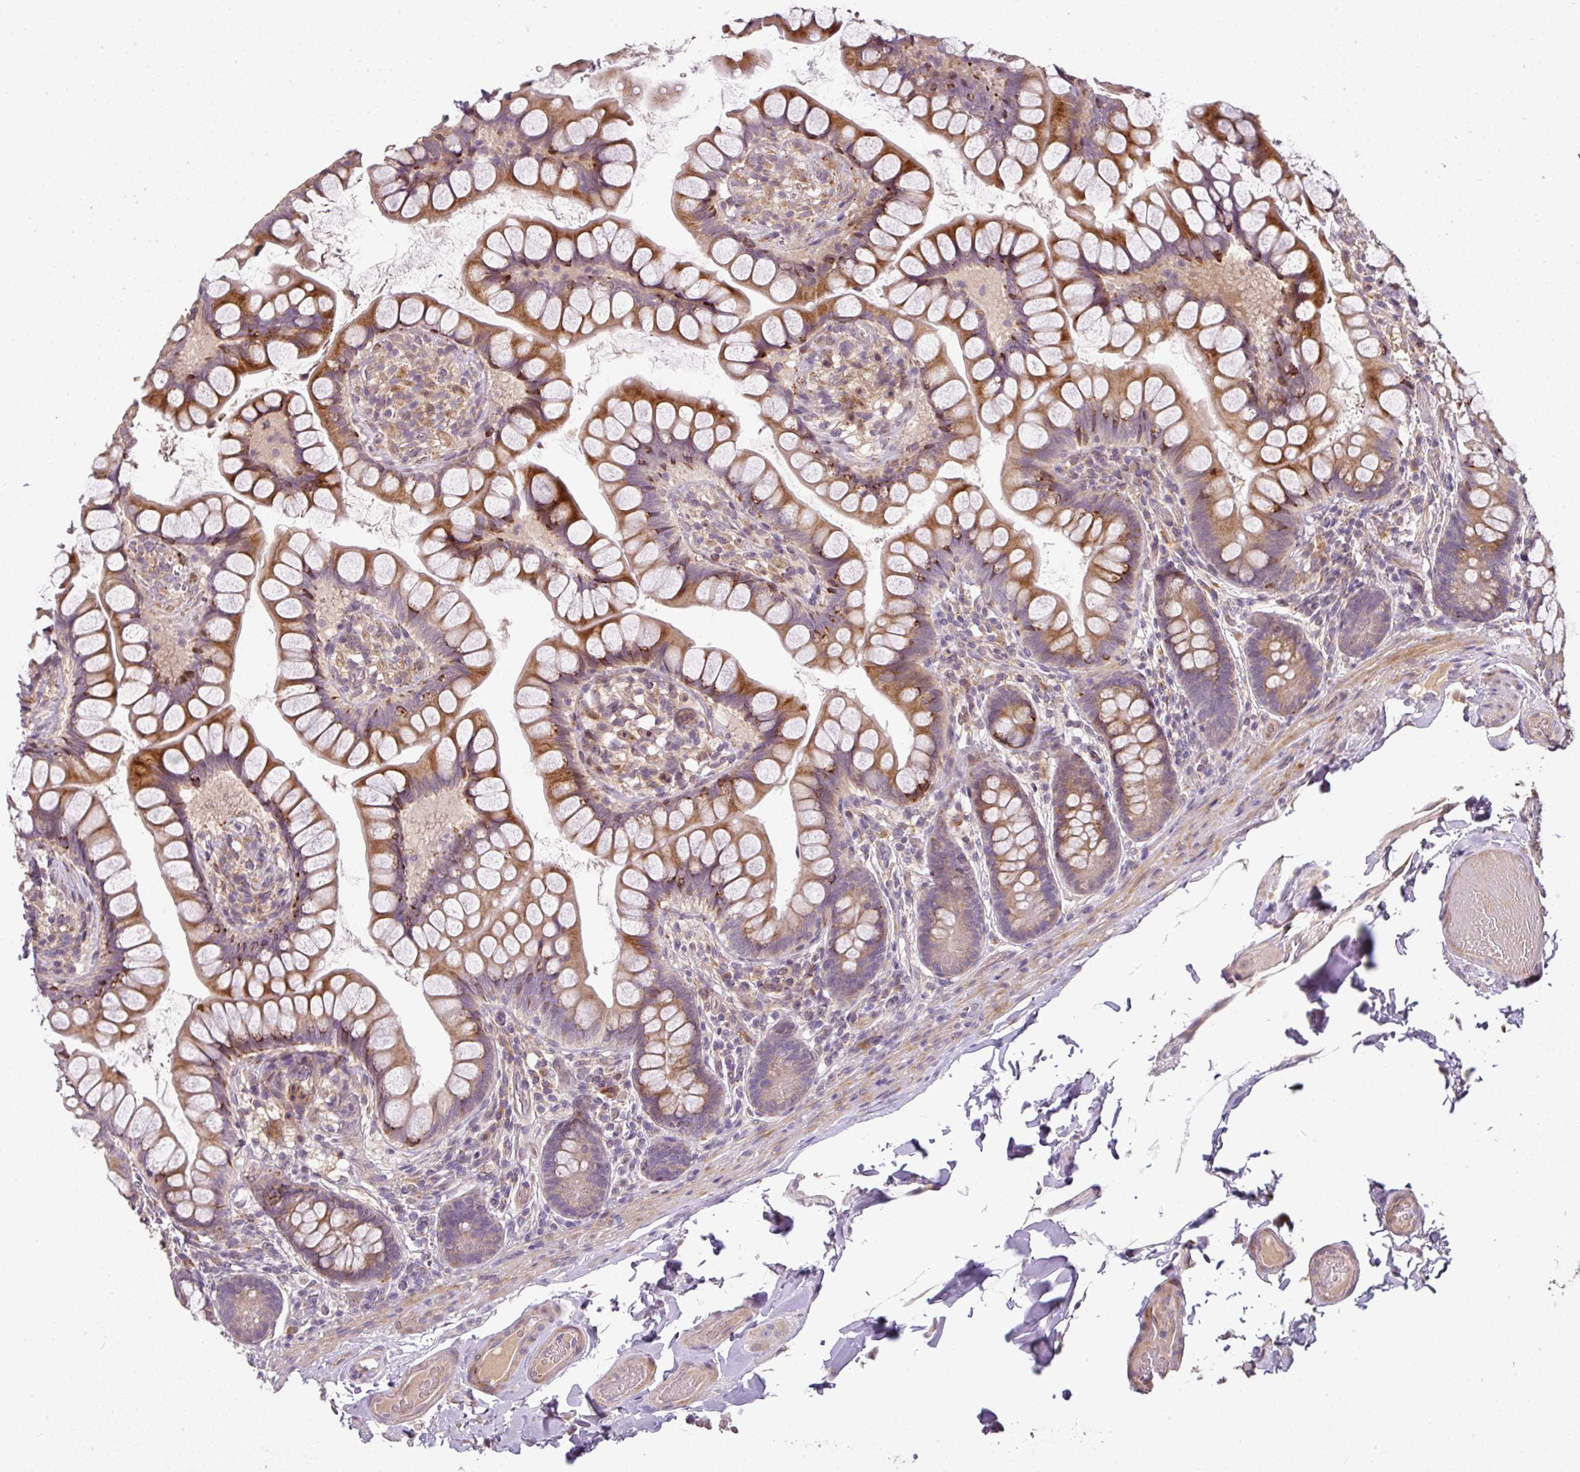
{"staining": {"intensity": "strong", "quantity": ">75%", "location": "cytoplasmic/membranous"}, "tissue": "small intestine", "cell_type": "Glandular cells", "image_type": "normal", "snomed": [{"axis": "morphology", "description": "Normal tissue, NOS"}, {"axis": "topography", "description": "Small intestine"}], "caption": "Immunohistochemical staining of normal human small intestine demonstrates >75% levels of strong cytoplasmic/membranous protein positivity in approximately >75% of glandular cells. The staining was performed using DAB (3,3'-diaminobenzidine), with brown indicating positive protein expression. Nuclei are stained blue with hematoxylin.", "gene": "SPCS3", "patient": {"sex": "male", "age": 70}}